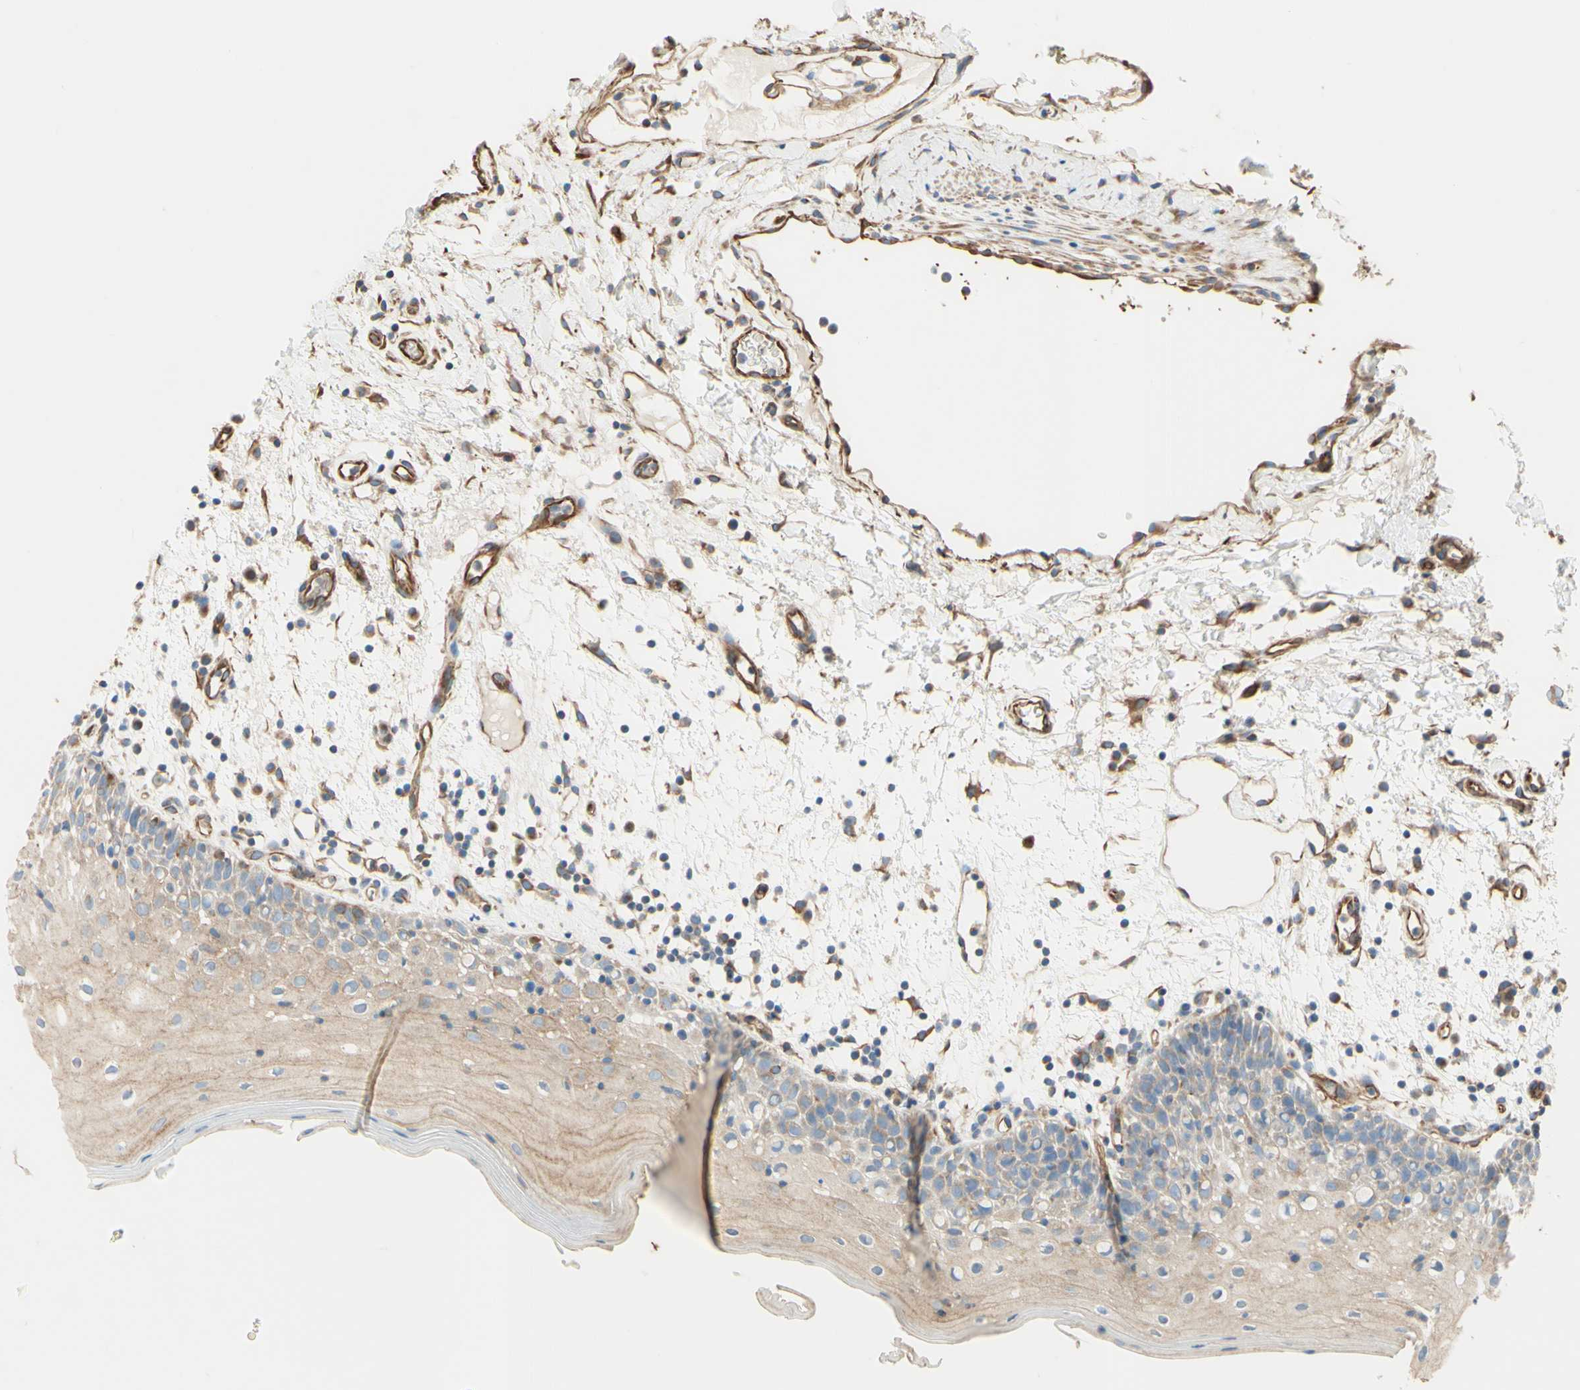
{"staining": {"intensity": "moderate", "quantity": ">75%", "location": "cytoplasmic/membranous"}, "tissue": "oral mucosa", "cell_type": "Squamous epithelial cells", "image_type": "normal", "snomed": [{"axis": "morphology", "description": "Normal tissue, NOS"}, {"axis": "morphology", "description": "Squamous cell carcinoma, NOS"}, {"axis": "topography", "description": "Skeletal muscle"}, {"axis": "topography", "description": "Oral tissue"}], "caption": "DAB (3,3'-diaminobenzidine) immunohistochemical staining of normal human oral mucosa shows moderate cytoplasmic/membranous protein expression in about >75% of squamous epithelial cells. The protein of interest is stained brown, and the nuclei are stained in blue (DAB (3,3'-diaminobenzidine) IHC with brightfield microscopy, high magnification).", "gene": "ENDOD1", "patient": {"sex": "male", "age": 71}}